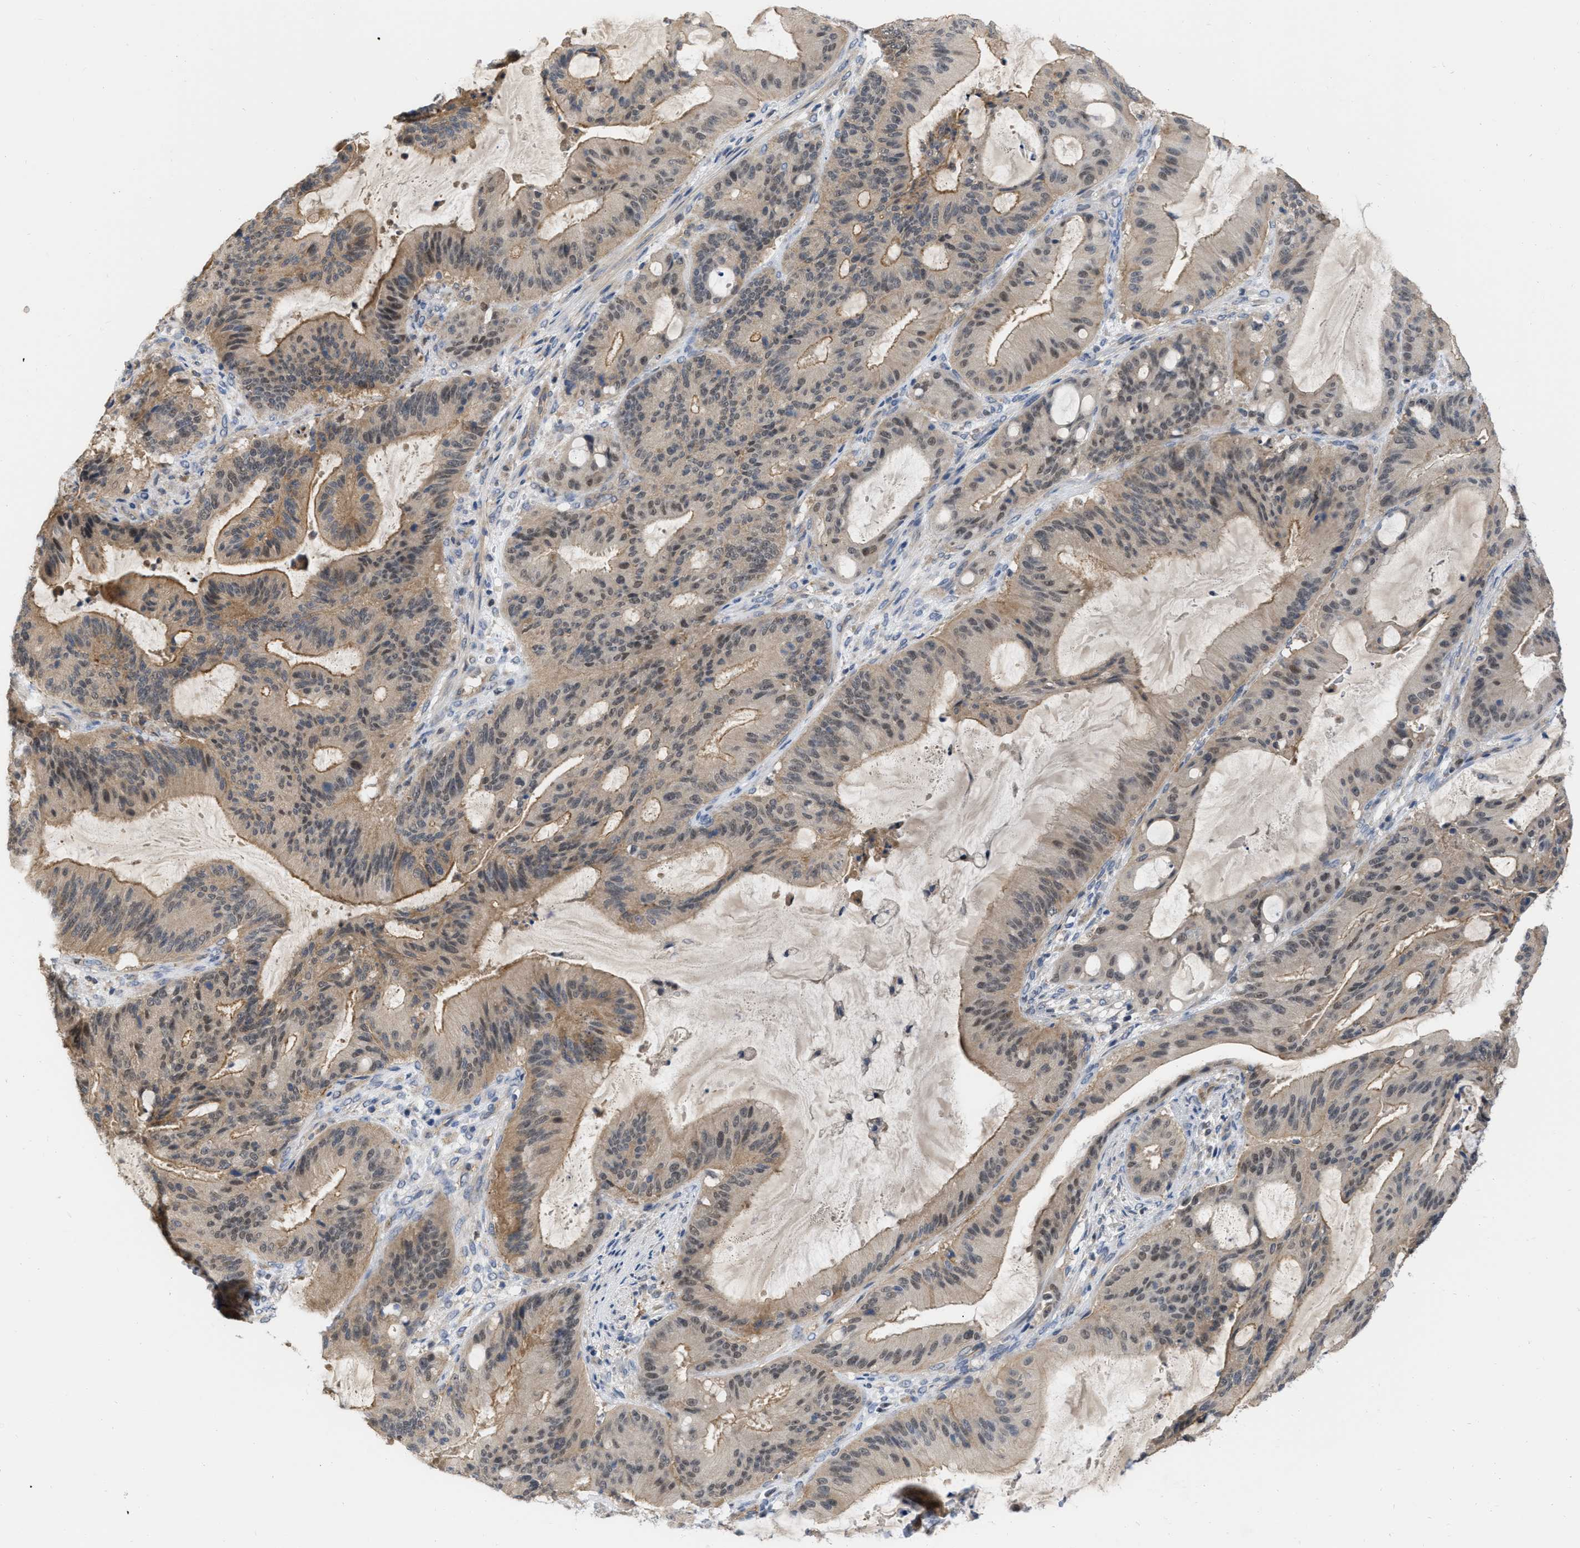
{"staining": {"intensity": "weak", "quantity": ">75%", "location": "cytoplasmic/membranous"}, "tissue": "liver cancer", "cell_type": "Tumor cells", "image_type": "cancer", "snomed": [{"axis": "morphology", "description": "Normal tissue, NOS"}, {"axis": "morphology", "description": "Cholangiocarcinoma"}, {"axis": "topography", "description": "Liver"}, {"axis": "topography", "description": "Peripheral nerve tissue"}], "caption": "Protein expression analysis of human liver cholangiocarcinoma reveals weak cytoplasmic/membranous staining in approximately >75% of tumor cells.", "gene": "NAPEPLD", "patient": {"sex": "female", "age": 73}}